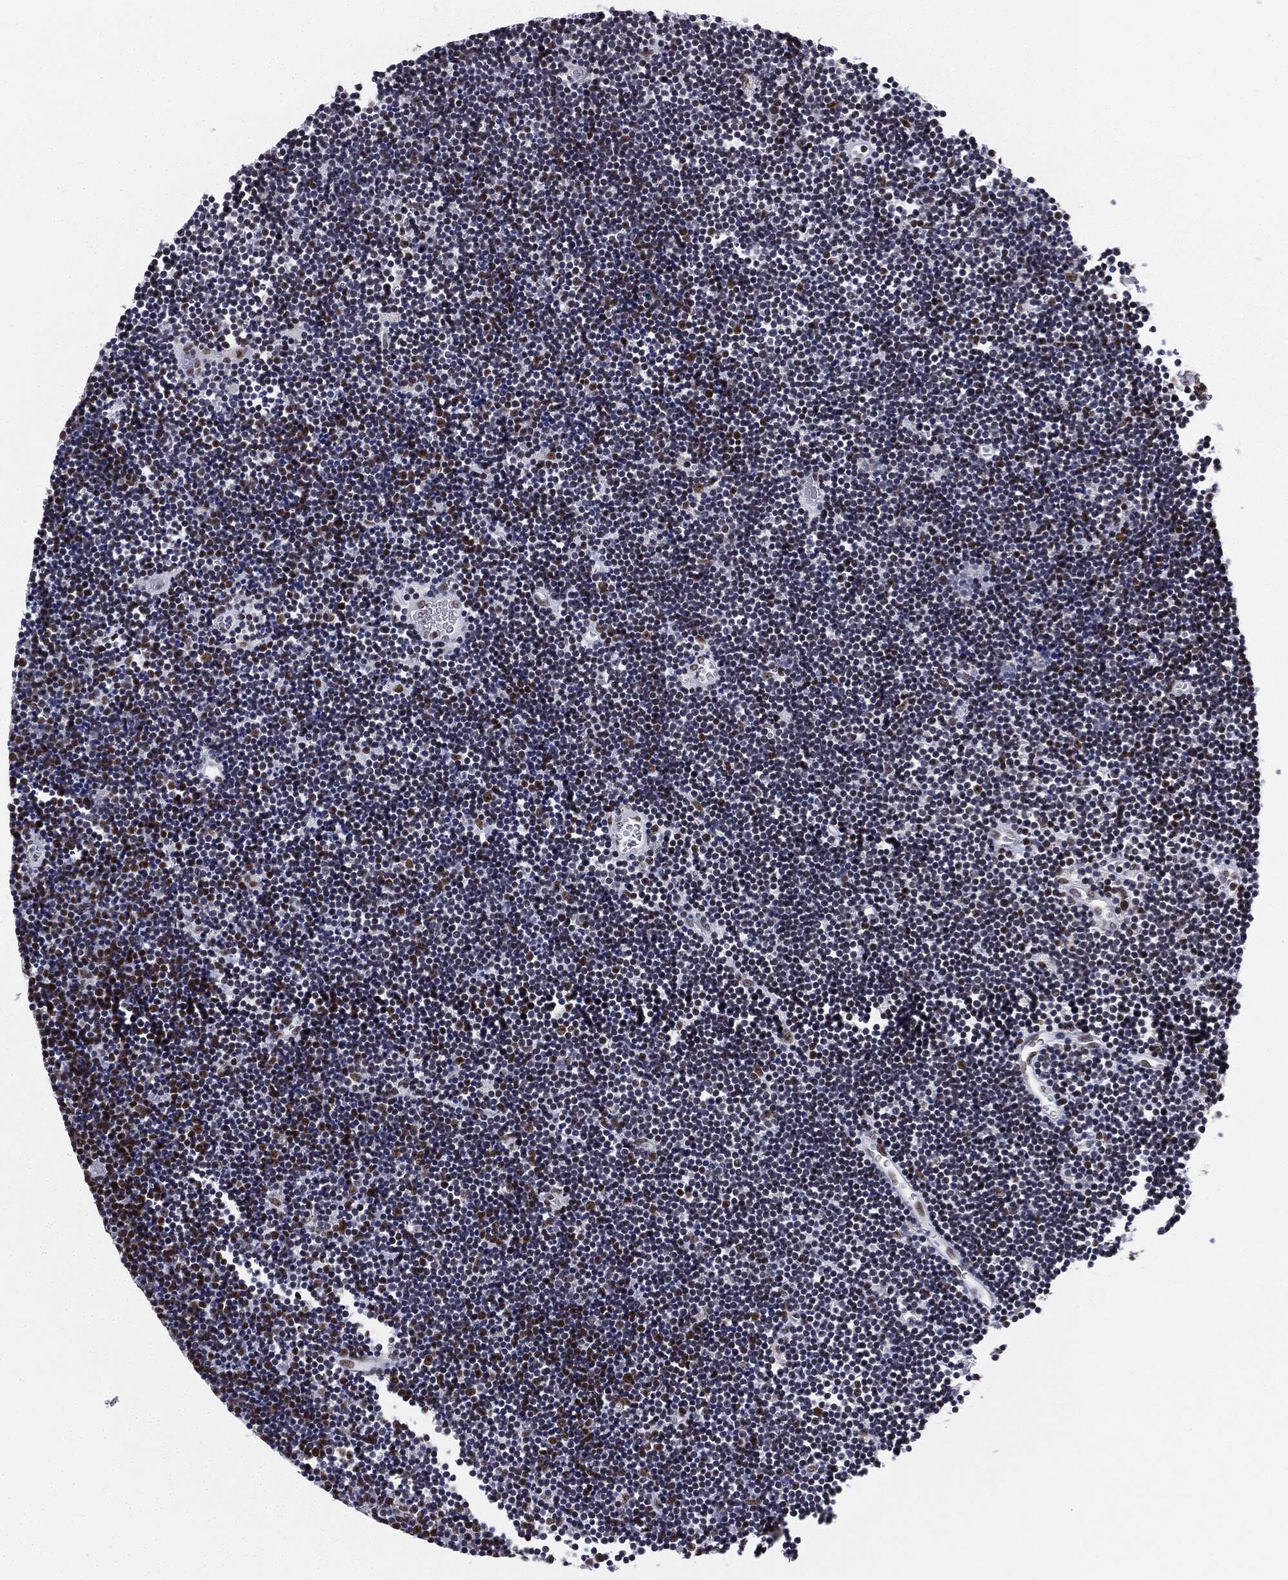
{"staining": {"intensity": "moderate", "quantity": "25%-75%", "location": "nuclear"}, "tissue": "lymphoma", "cell_type": "Tumor cells", "image_type": "cancer", "snomed": [{"axis": "morphology", "description": "Malignant lymphoma, non-Hodgkin's type, Low grade"}, {"axis": "topography", "description": "Brain"}], "caption": "Immunohistochemistry (IHC) staining of low-grade malignant lymphoma, non-Hodgkin's type, which exhibits medium levels of moderate nuclear staining in approximately 25%-75% of tumor cells indicating moderate nuclear protein positivity. The staining was performed using DAB (3,3'-diaminobenzidine) (brown) for protein detection and nuclei were counterstained in hematoxylin (blue).", "gene": "MDC1", "patient": {"sex": "female", "age": 66}}